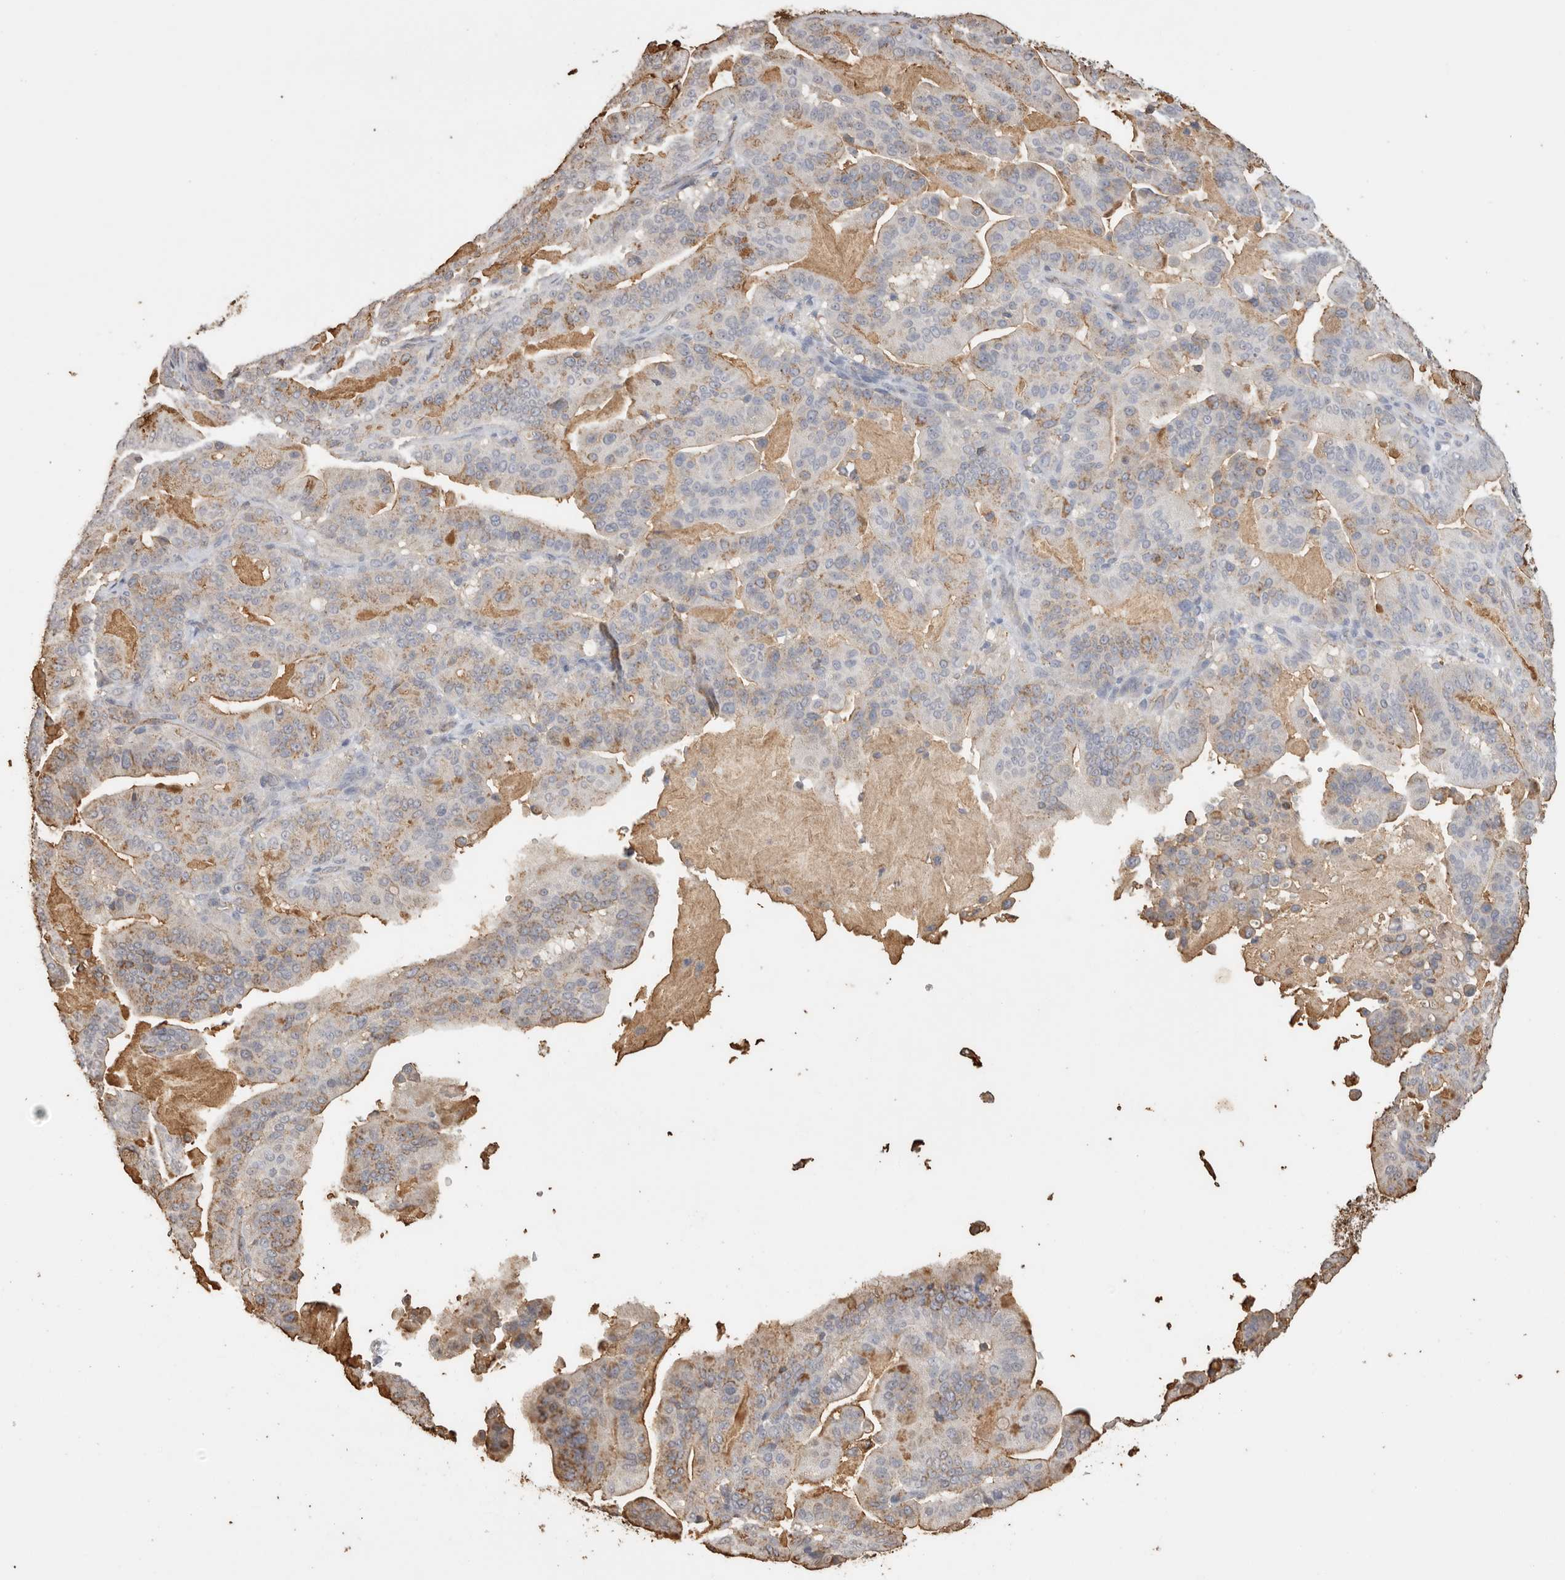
{"staining": {"intensity": "negative", "quantity": "none", "location": "none"}, "tissue": "pancreatic cancer", "cell_type": "Tumor cells", "image_type": "cancer", "snomed": [{"axis": "morphology", "description": "Adenocarcinoma, NOS"}, {"axis": "topography", "description": "Pancreas"}], "caption": "A micrograph of human pancreatic cancer (adenocarcinoma) is negative for staining in tumor cells. The staining was performed using DAB to visualize the protein expression in brown, while the nuclei were stained in blue with hematoxylin (Magnification: 20x).", "gene": "IL27", "patient": {"sex": "male", "age": 63}}